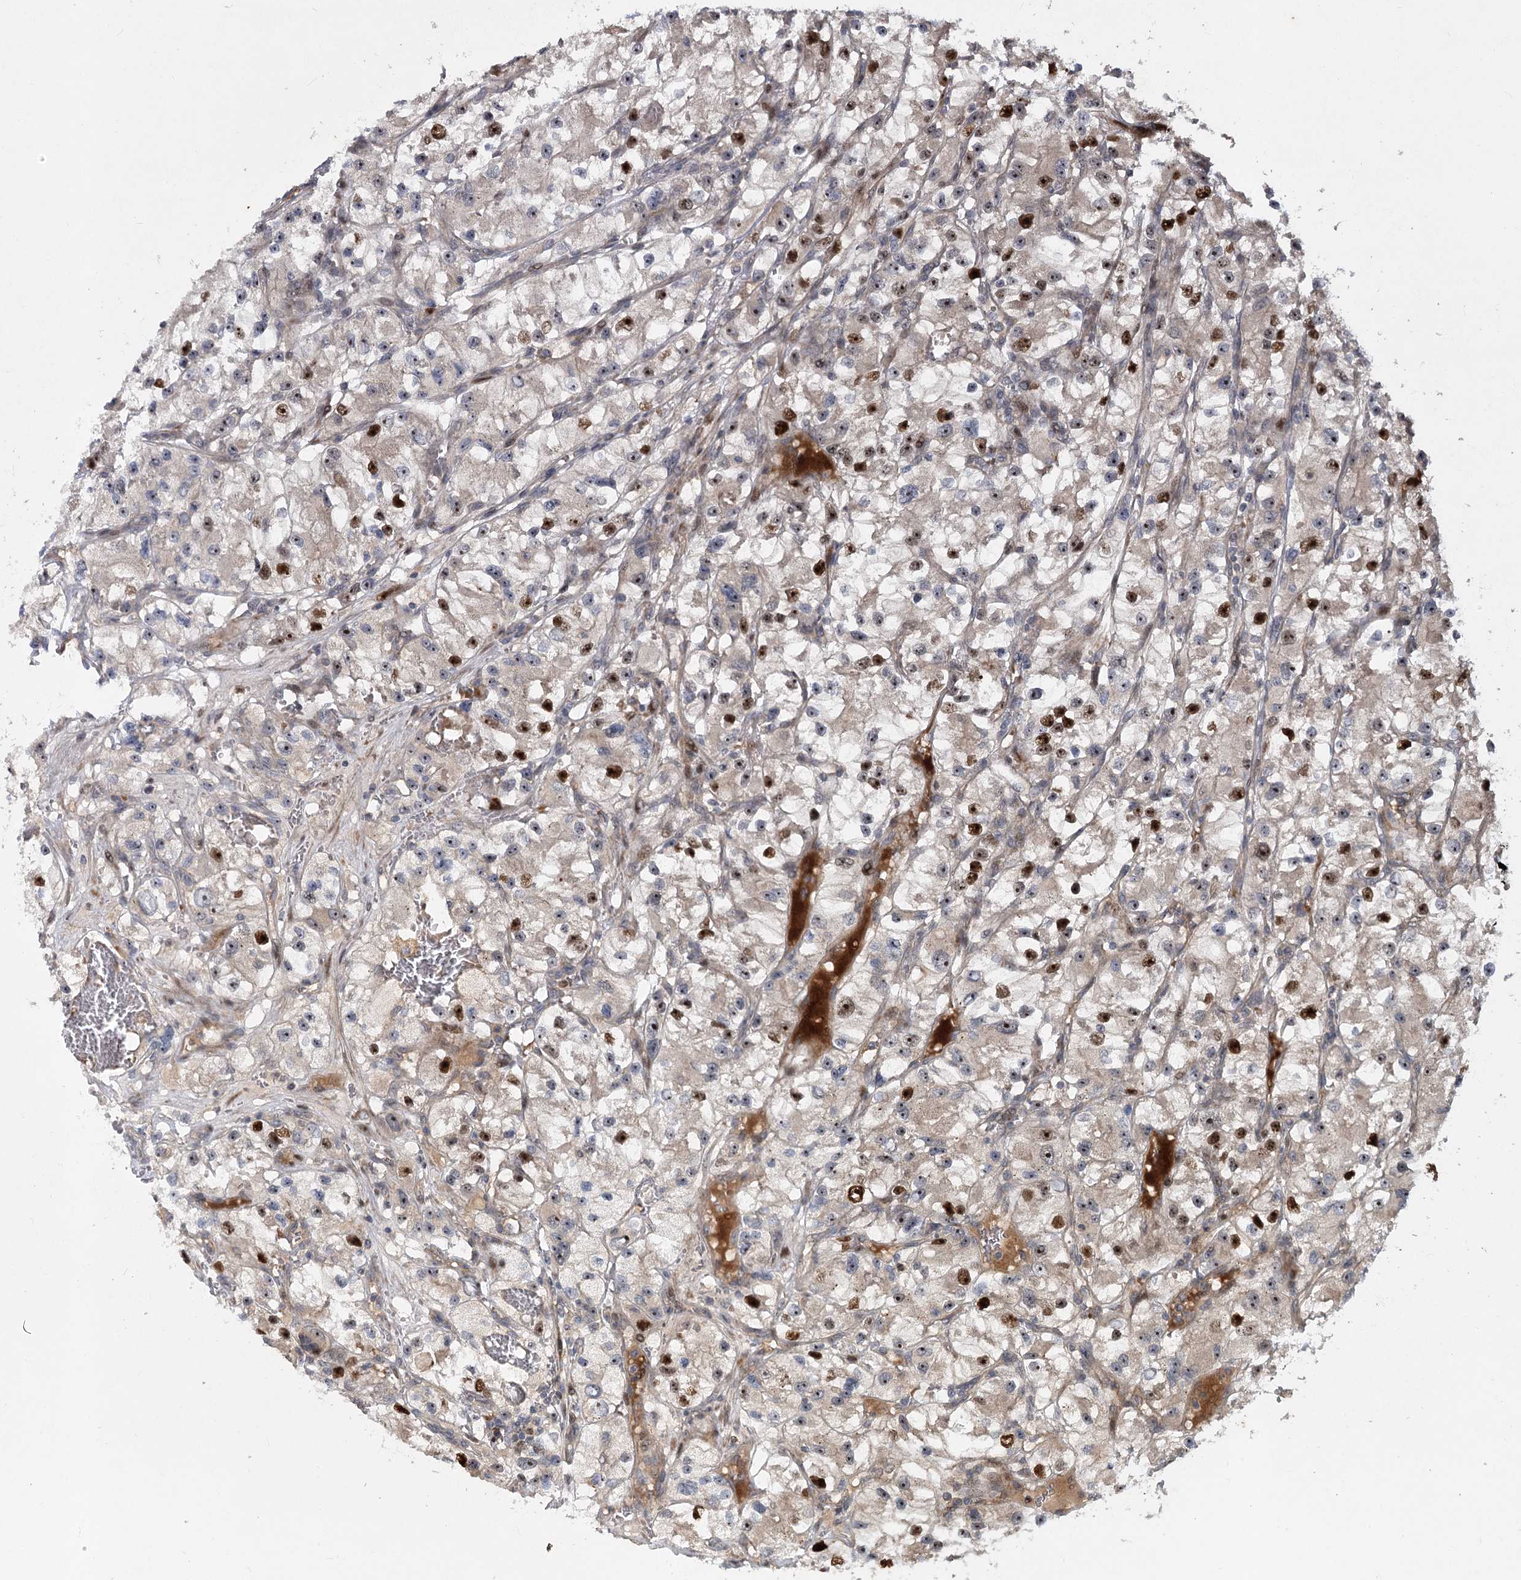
{"staining": {"intensity": "strong", "quantity": "<25%", "location": "nuclear"}, "tissue": "renal cancer", "cell_type": "Tumor cells", "image_type": "cancer", "snomed": [{"axis": "morphology", "description": "Adenocarcinoma, NOS"}, {"axis": "topography", "description": "Kidney"}], "caption": "Protein expression analysis of human renal adenocarcinoma reveals strong nuclear positivity in about <25% of tumor cells.", "gene": "PIK3C2A", "patient": {"sex": "female", "age": 57}}